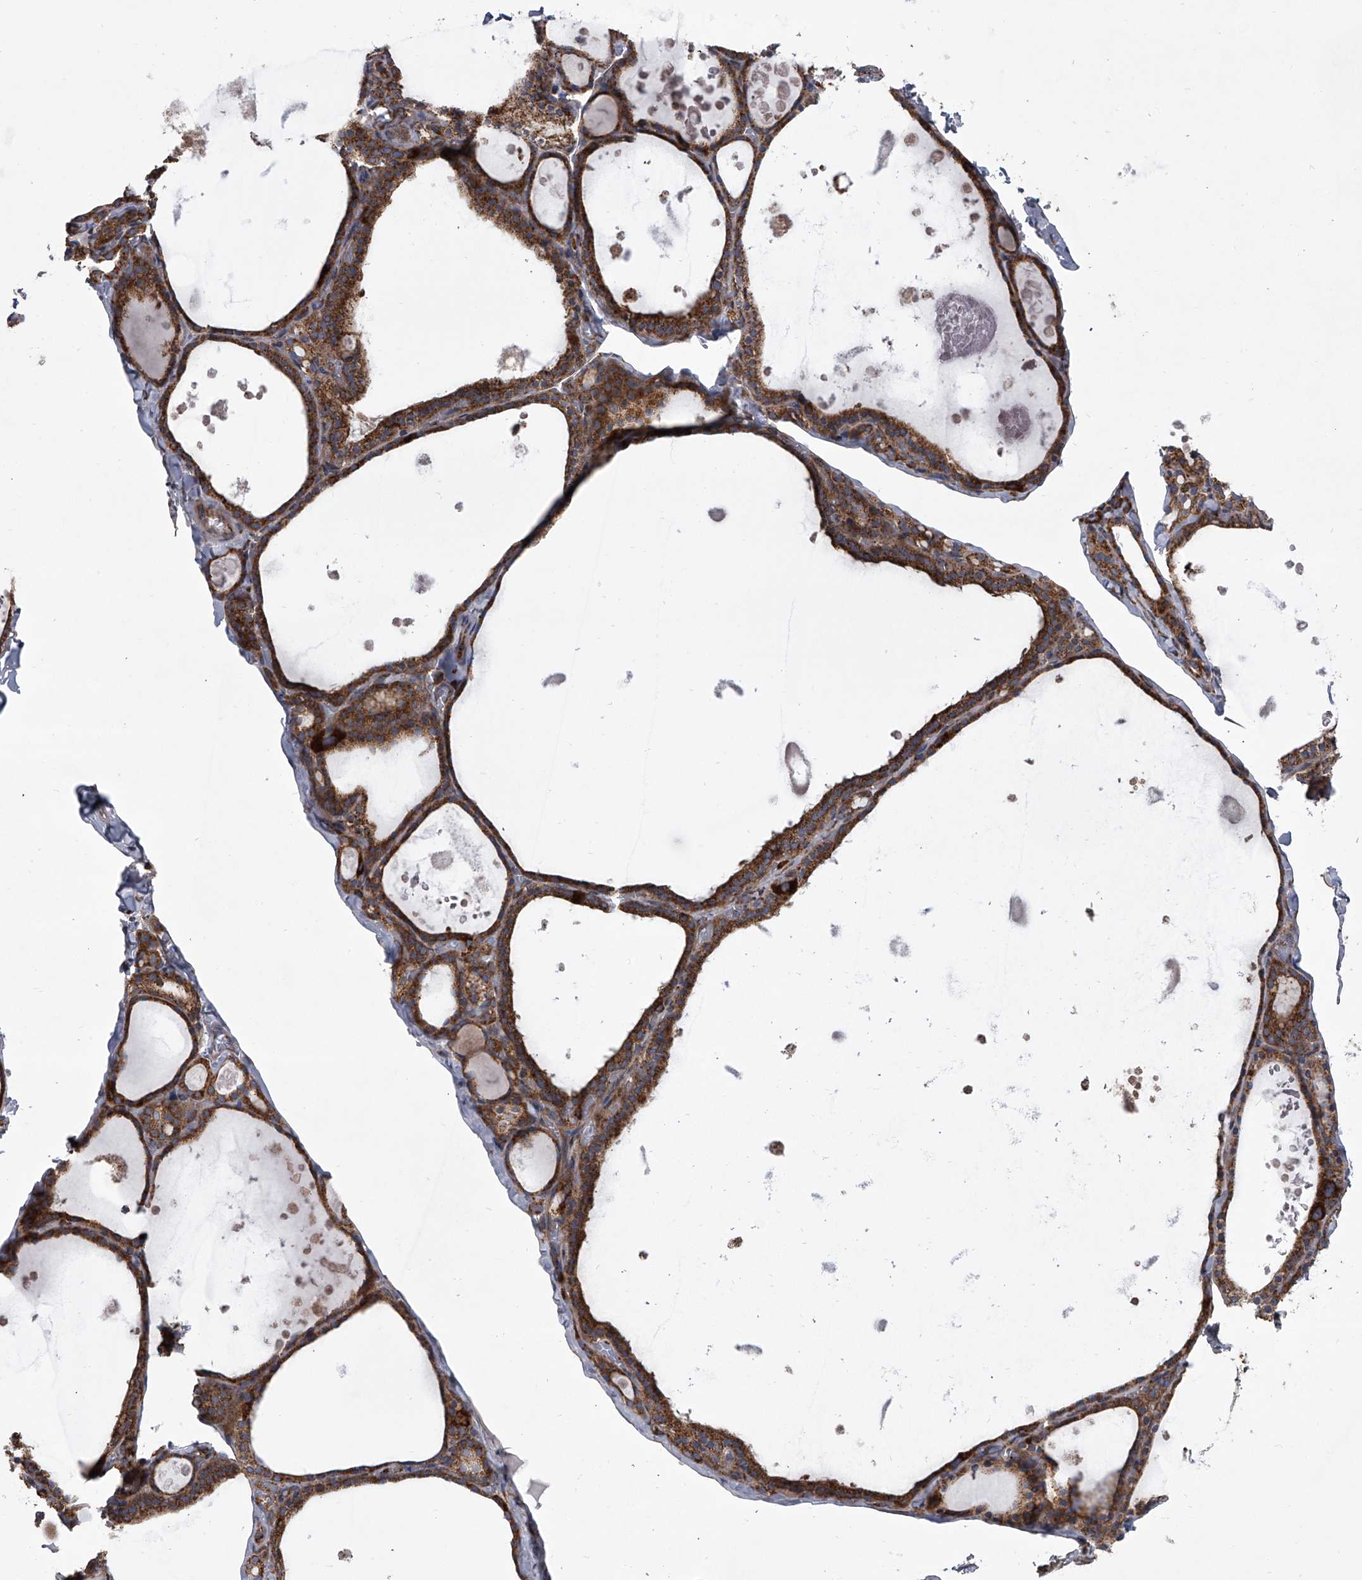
{"staining": {"intensity": "moderate", "quantity": ">75%", "location": "cytoplasmic/membranous"}, "tissue": "thyroid gland", "cell_type": "Glandular cells", "image_type": "normal", "snomed": [{"axis": "morphology", "description": "Normal tissue, NOS"}, {"axis": "topography", "description": "Thyroid gland"}], "caption": "IHC histopathology image of normal human thyroid gland stained for a protein (brown), which demonstrates medium levels of moderate cytoplasmic/membranous staining in about >75% of glandular cells.", "gene": "ZC3H15", "patient": {"sex": "male", "age": 56}}